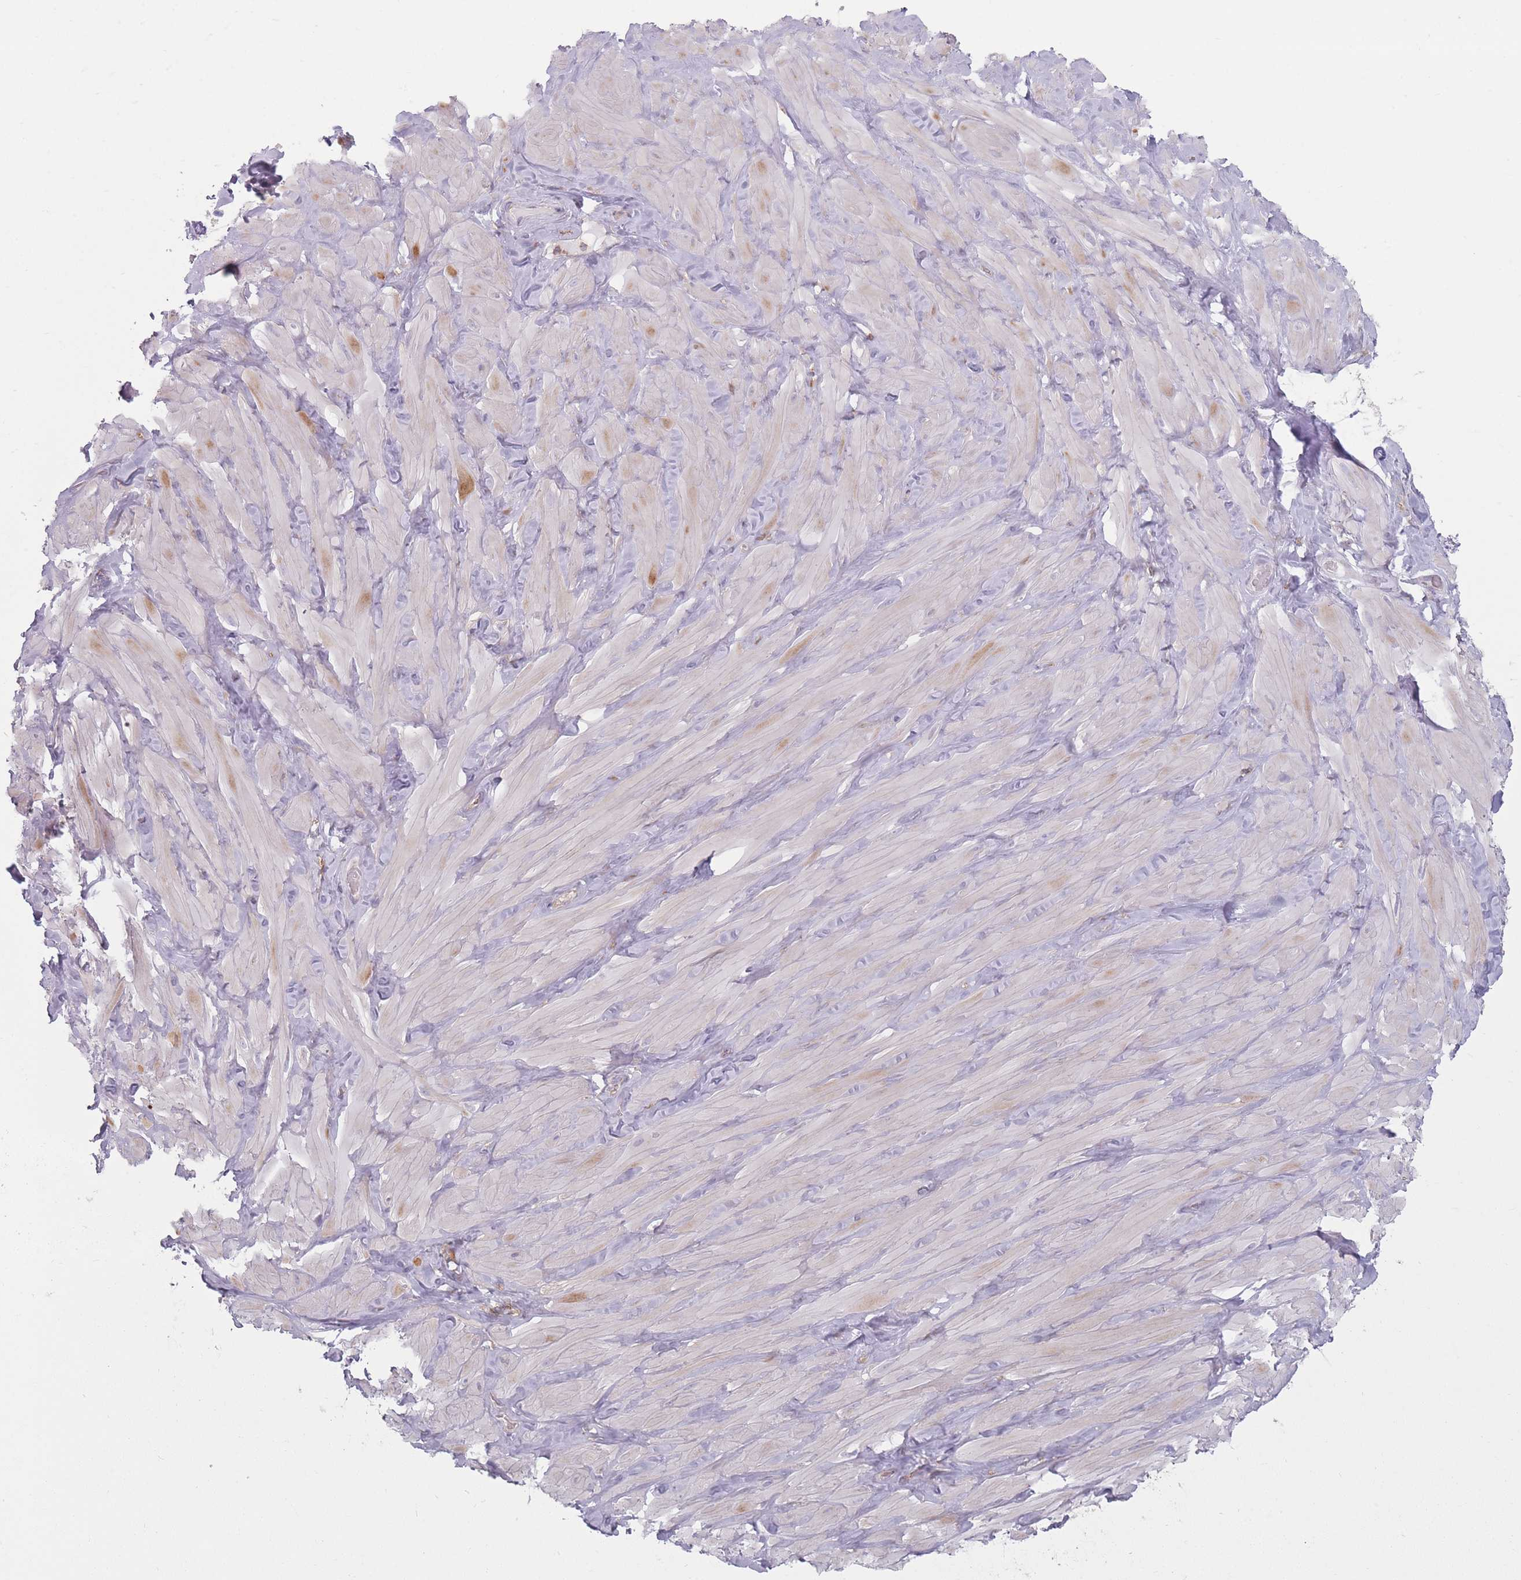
{"staining": {"intensity": "negative", "quantity": "none", "location": "none"}, "tissue": "adipose tissue", "cell_type": "Adipocytes", "image_type": "normal", "snomed": [{"axis": "morphology", "description": "Normal tissue, NOS"}, {"axis": "topography", "description": "Soft tissue"}, {"axis": "topography", "description": "Vascular tissue"}], "caption": "This is a image of IHC staining of unremarkable adipose tissue, which shows no staining in adipocytes.", "gene": "HSBP1L1", "patient": {"sex": "male", "age": 41}}